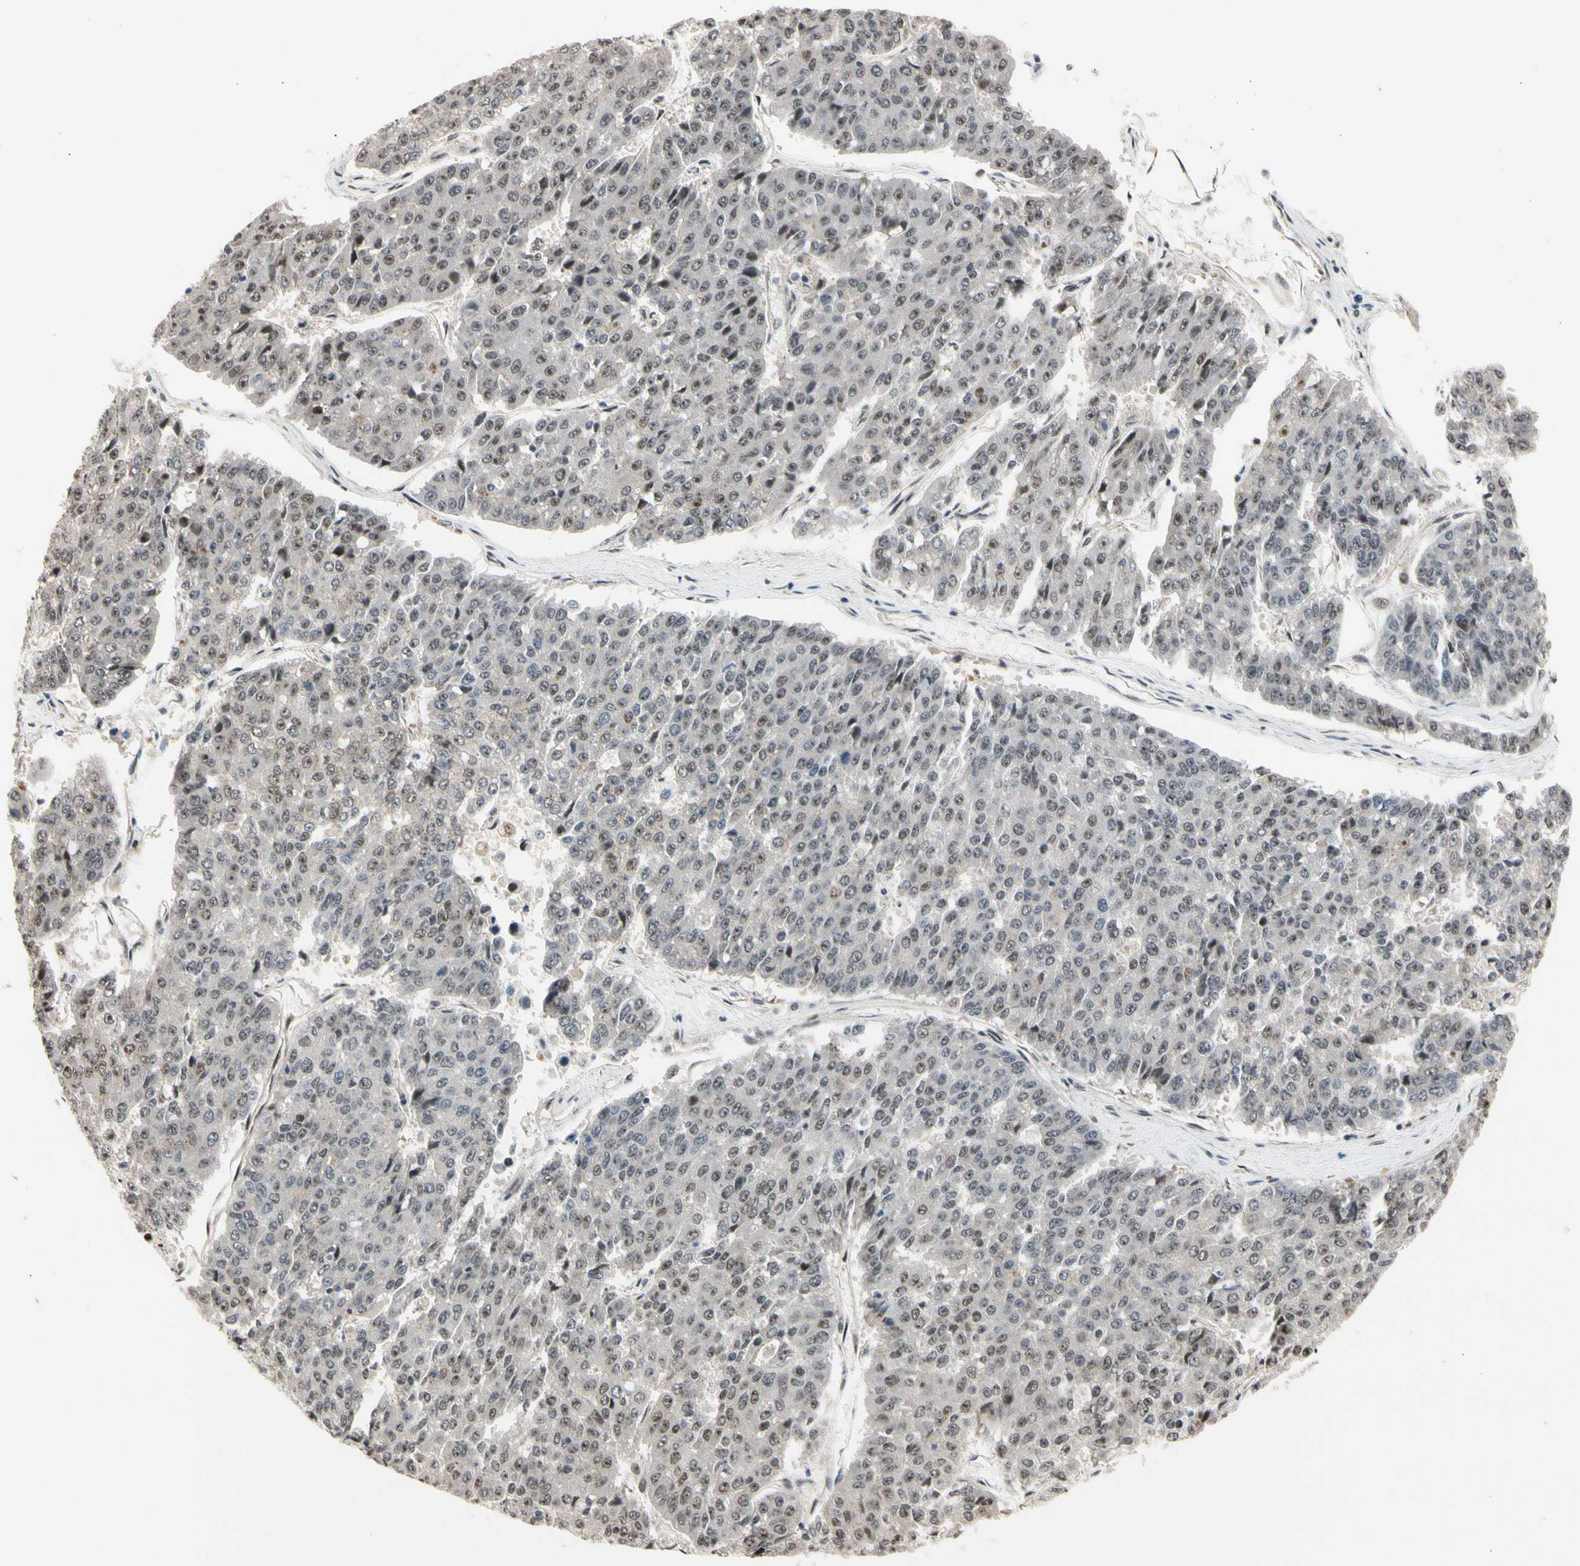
{"staining": {"intensity": "weak", "quantity": "25%-75%", "location": "nuclear"}, "tissue": "pancreatic cancer", "cell_type": "Tumor cells", "image_type": "cancer", "snomed": [{"axis": "morphology", "description": "Adenocarcinoma, NOS"}, {"axis": "topography", "description": "Pancreas"}], "caption": "Immunohistochemical staining of human pancreatic cancer (adenocarcinoma) reveals low levels of weak nuclear protein expression in approximately 25%-75% of tumor cells.", "gene": "NGEF", "patient": {"sex": "male", "age": 50}}